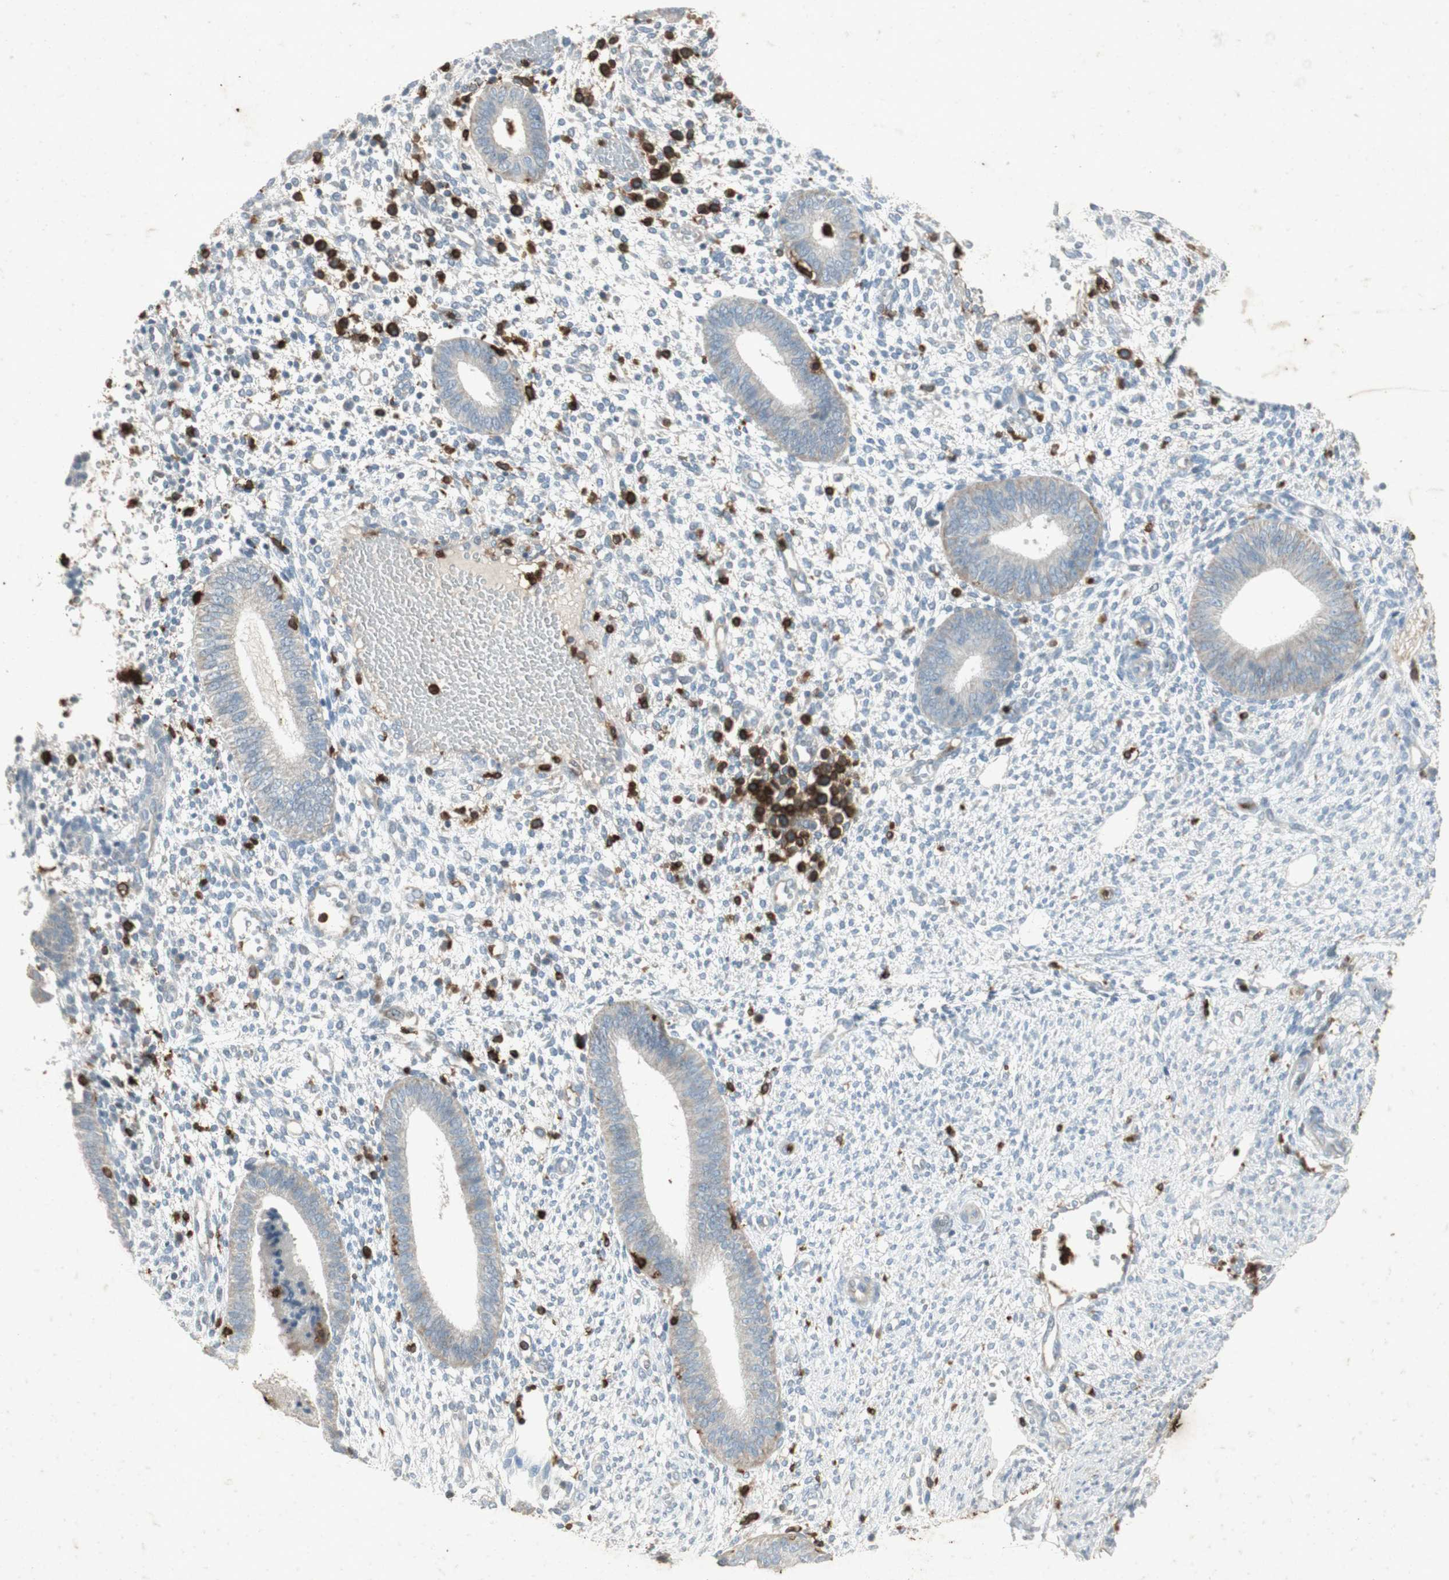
{"staining": {"intensity": "moderate", "quantity": "<25%", "location": "cytoplasmic/membranous,nuclear"}, "tissue": "endometrium", "cell_type": "Cells in endometrial stroma", "image_type": "normal", "snomed": [{"axis": "morphology", "description": "Normal tissue, NOS"}, {"axis": "topography", "description": "Endometrium"}], "caption": "The photomicrograph shows staining of unremarkable endometrium, revealing moderate cytoplasmic/membranous,nuclear protein staining (brown color) within cells in endometrial stroma. Using DAB (brown) and hematoxylin (blue) stains, captured at high magnification using brightfield microscopy.", "gene": "TYROBP", "patient": {"sex": "female", "age": 35}}